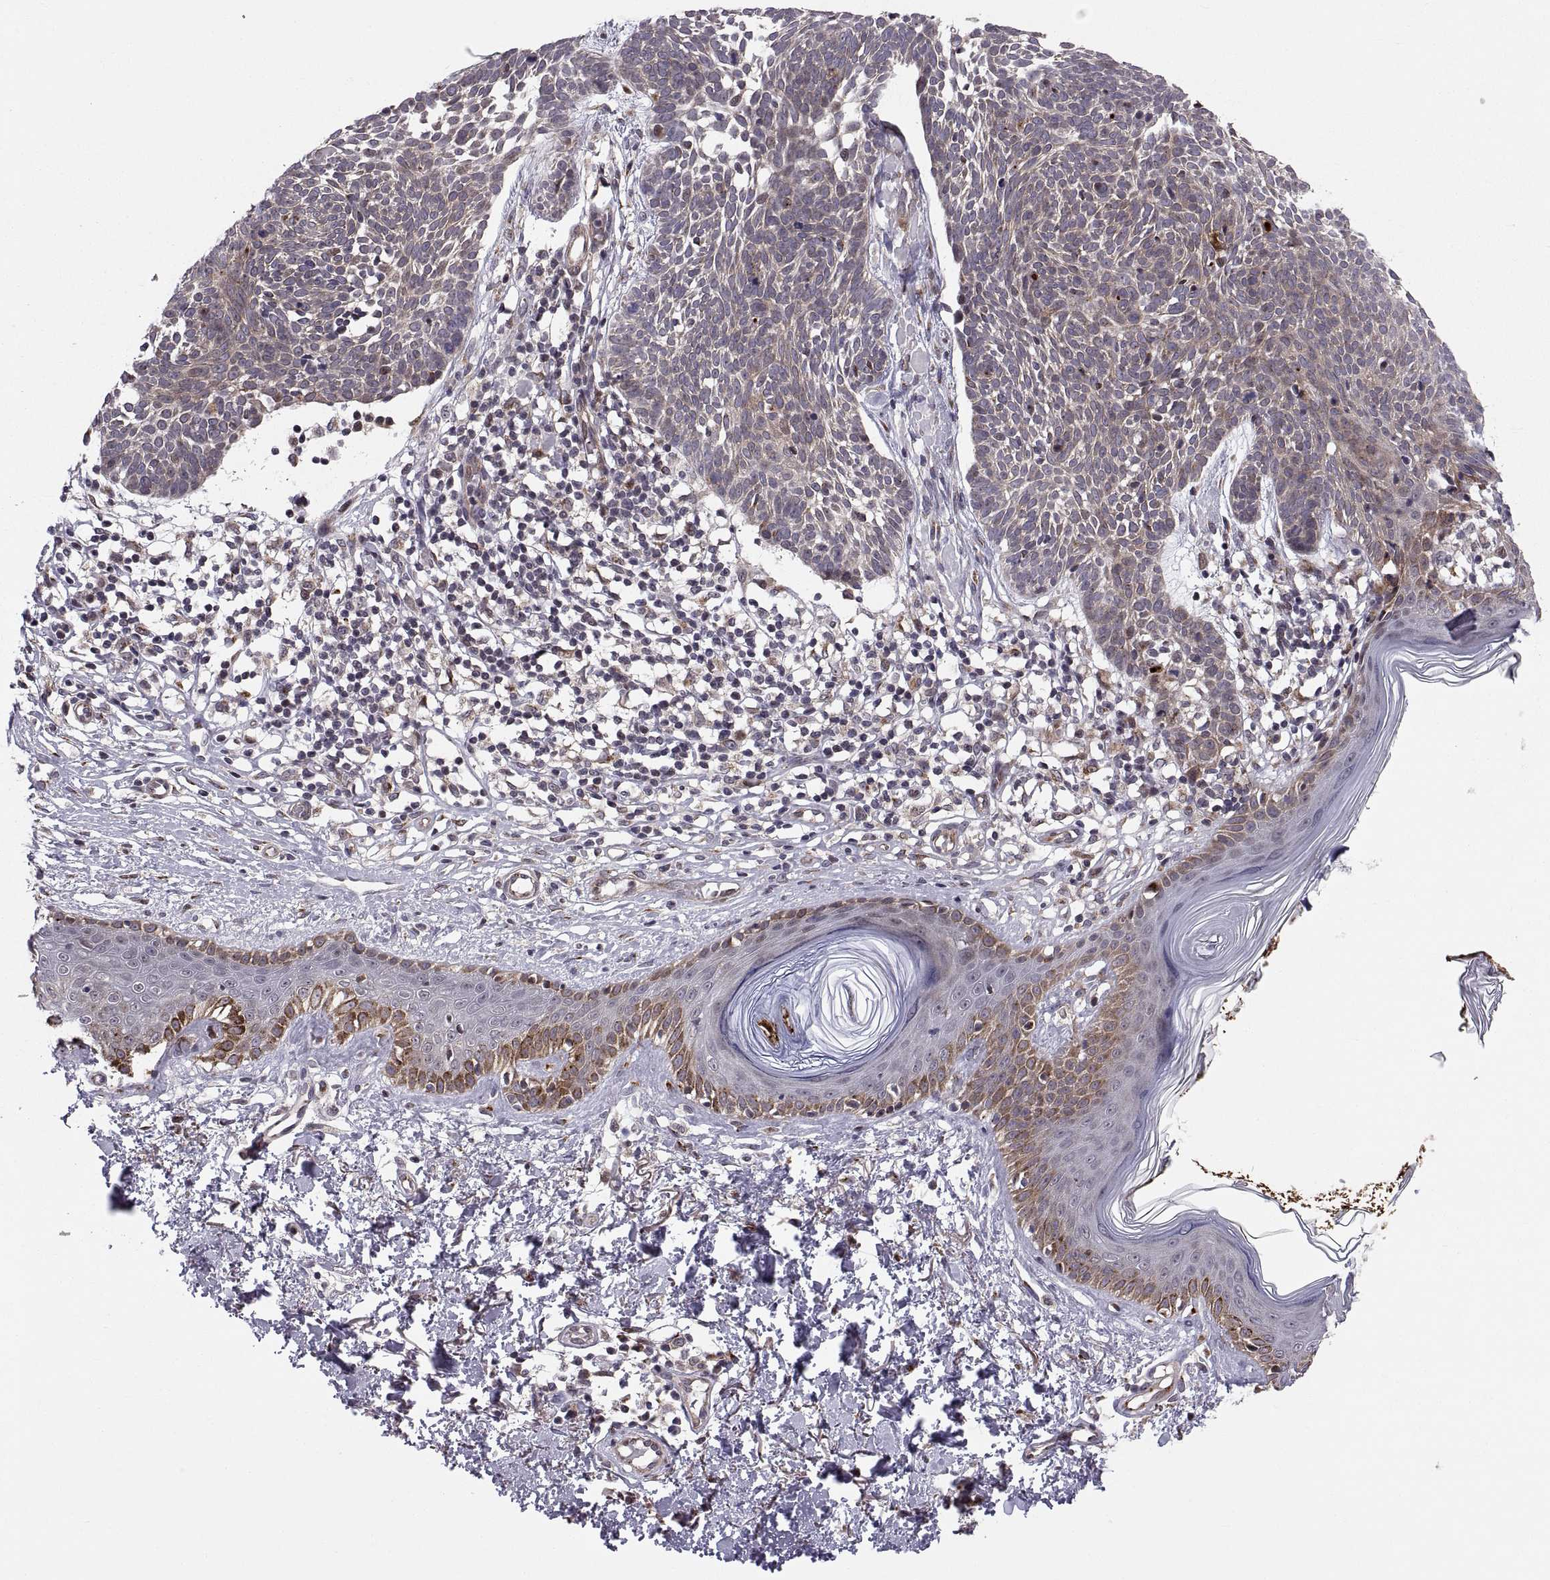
{"staining": {"intensity": "weak", "quantity": "<25%", "location": "cytoplasmic/membranous"}, "tissue": "skin cancer", "cell_type": "Tumor cells", "image_type": "cancer", "snomed": [{"axis": "morphology", "description": "Basal cell carcinoma"}, {"axis": "topography", "description": "Skin"}], "caption": "Immunohistochemistry (IHC) of human skin basal cell carcinoma demonstrates no positivity in tumor cells.", "gene": "TESC", "patient": {"sex": "male", "age": 85}}